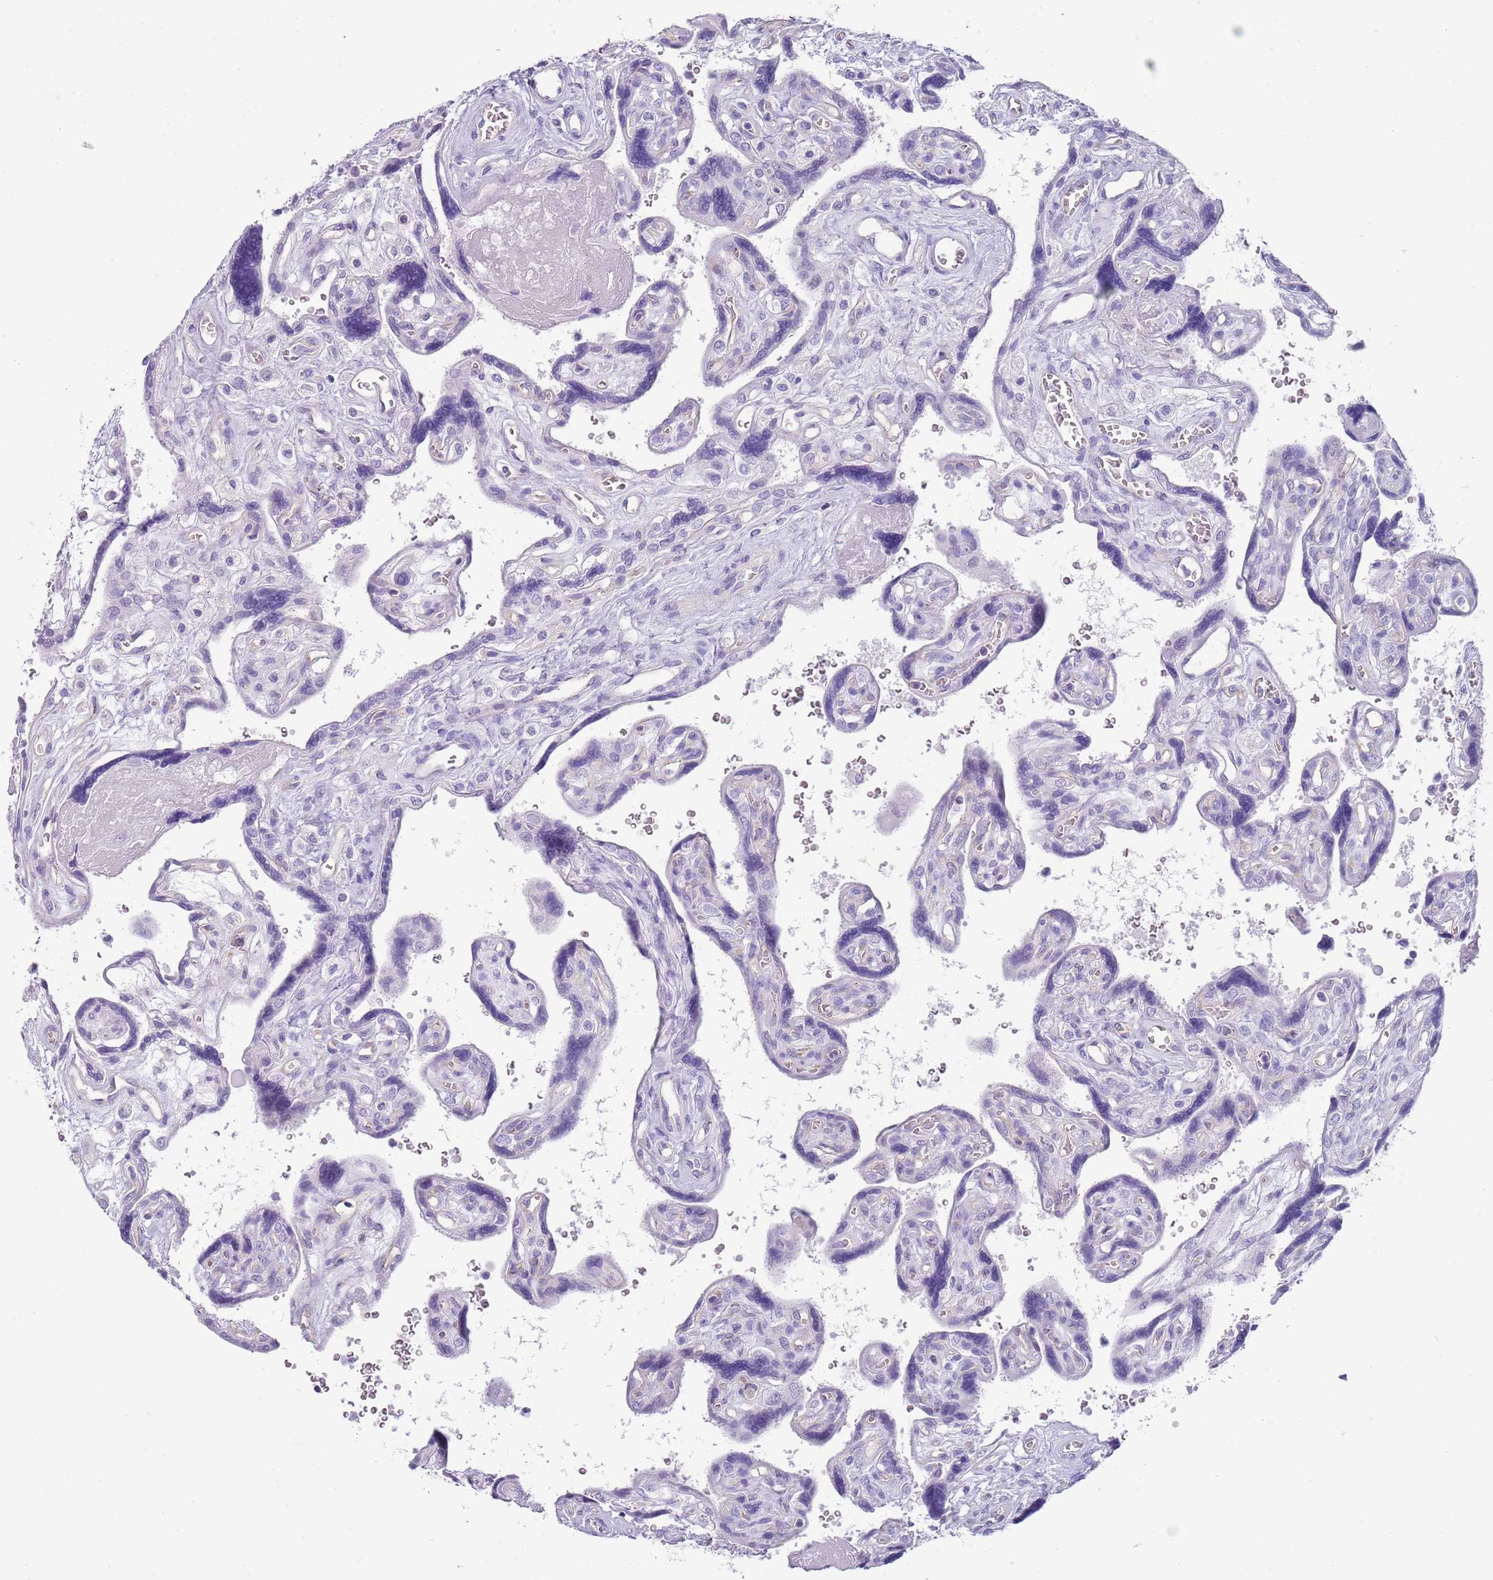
{"staining": {"intensity": "negative", "quantity": "none", "location": "none"}, "tissue": "placenta", "cell_type": "Trophoblastic cells", "image_type": "normal", "snomed": [{"axis": "morphology", "description": "Normal tissue, NOS"}, {"axis": "topography", "description": "Placenta"}], "caption": "DAB (3,3'-diaminobenzidine) immunohistochemical staining of benign human placenta displays no significant staining in trophoblastic cells.", "gene": "ENSG00000271254", "patient": {"sex": "female", "age": 39}}